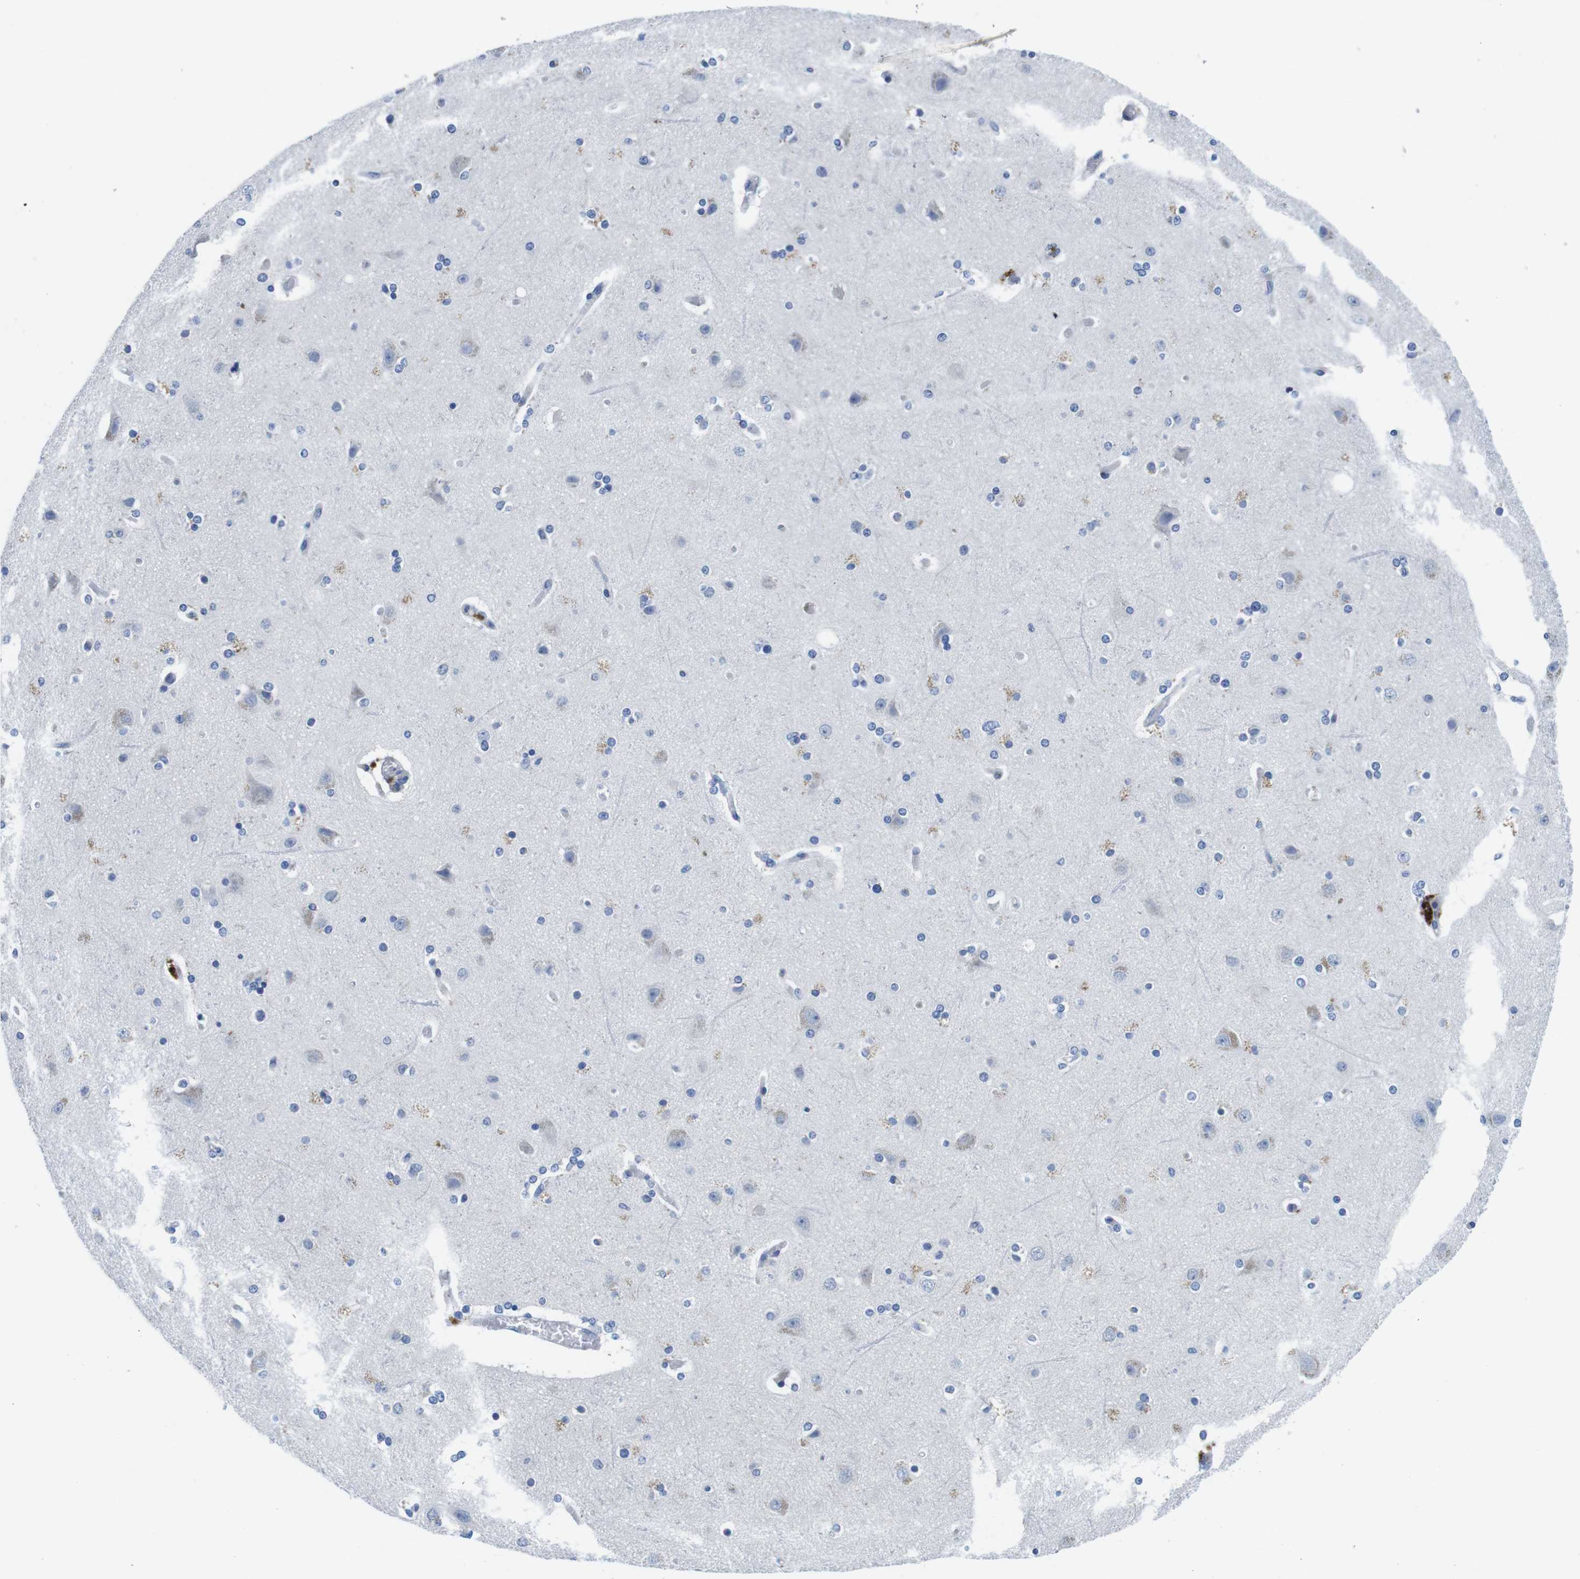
{"staining": {"intensity": "negative", "quantity": "none", "location": "none"}, "tissue": "cerebral cortex", "cell_type": "Endothelial cells", "image_type": "normal", "snomed": [{"axis": "morphology", "description": "Normal tissue, NOS"}, {"axis": "topography", "description": "Cerebral cortex"}], "caption": "Unremarkable cerebral cortex was stained to show a protein in brown. There is no significant positivity in endothelial cells. (Stains: DAB (3,3'-diaminobenzidine) immunohistochemistry (IHC) with hematoxylin counter stain, Microscopy: brightfield microscopy at high magnification).", "gene": "SCRIB", "patient": {"sex": "female", "age": 54}}